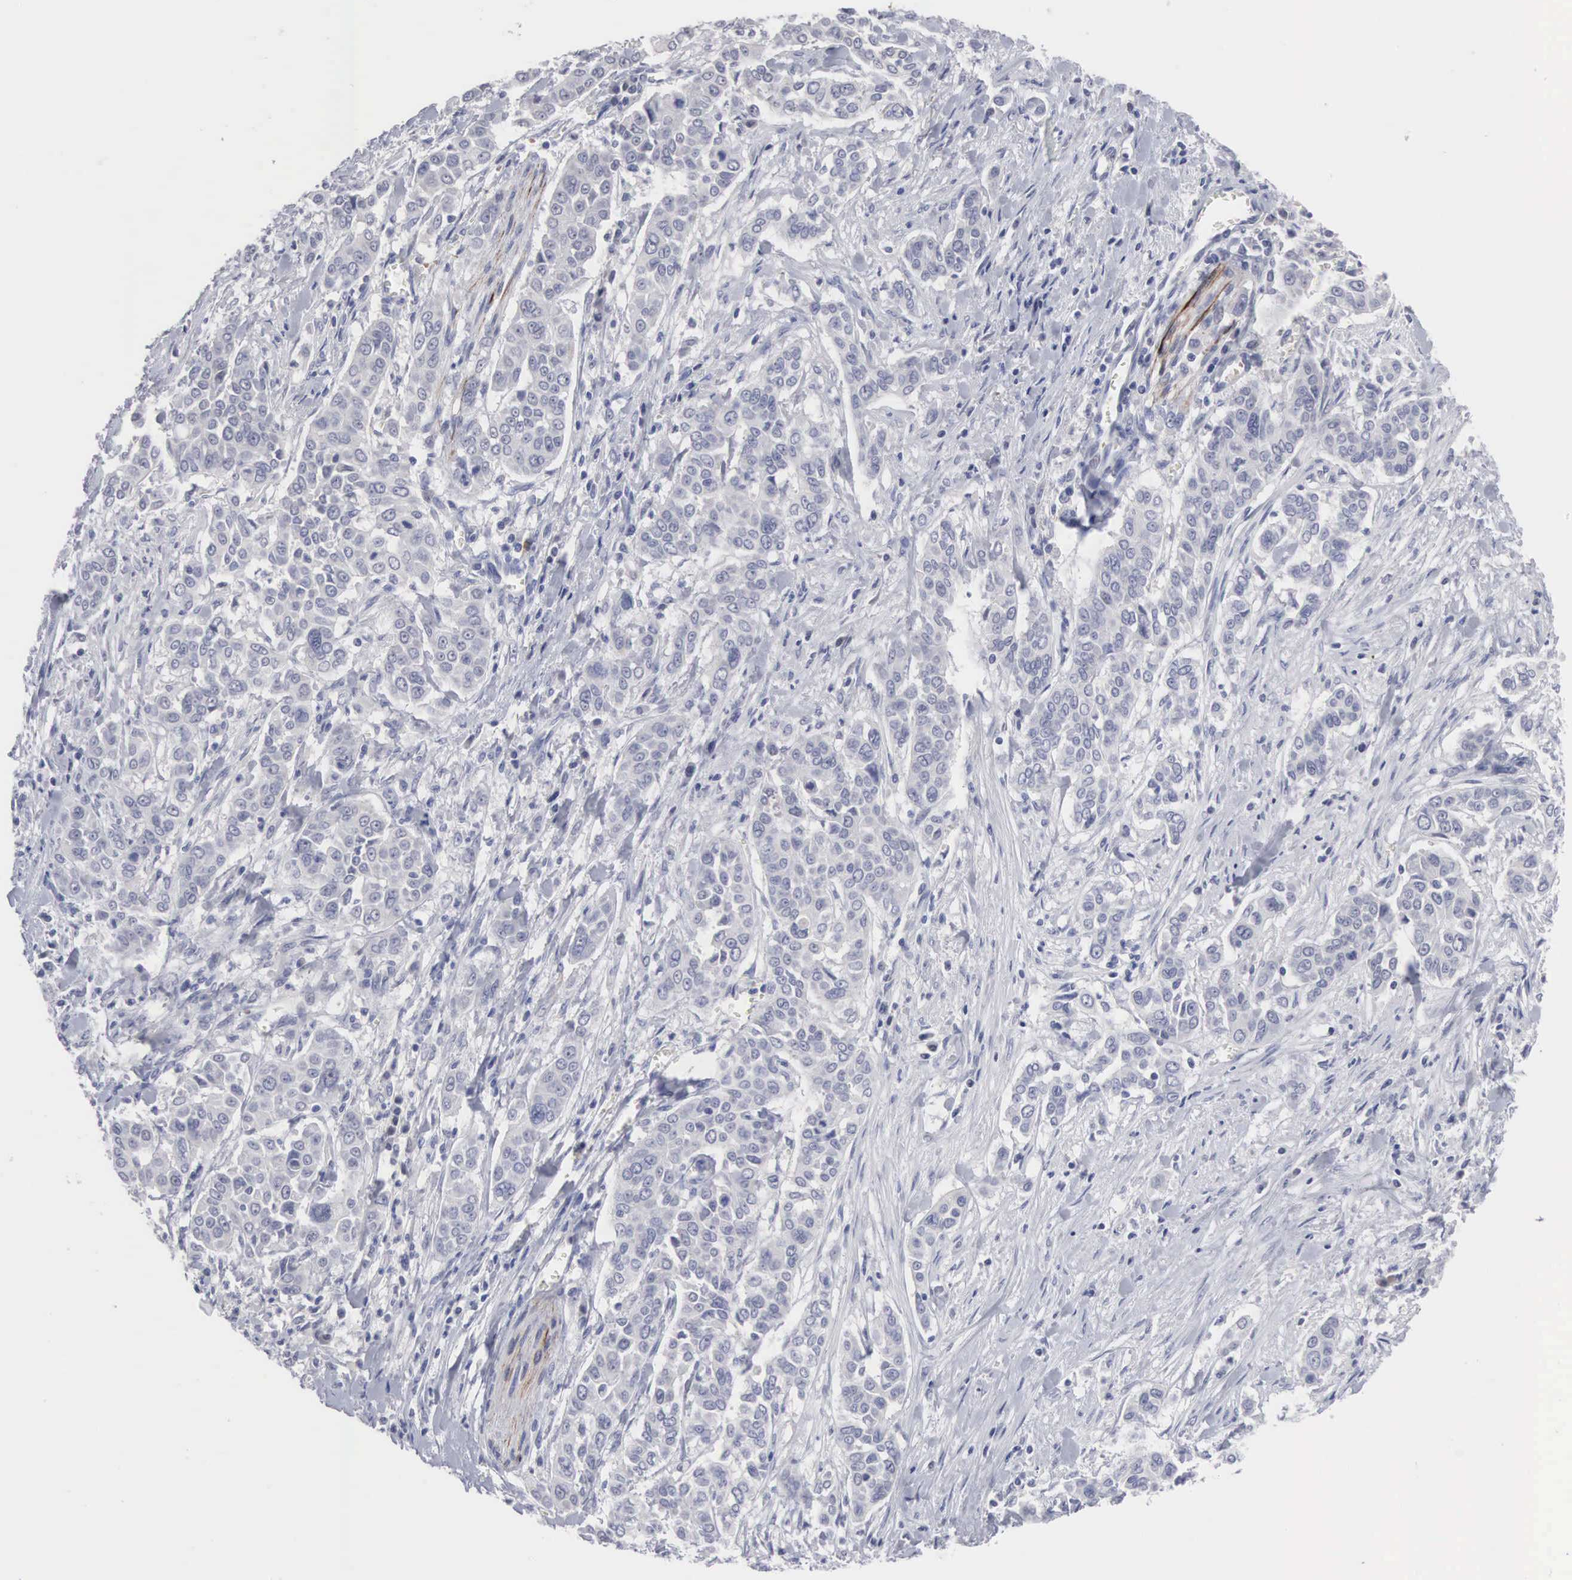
{"staining": {"intensity": "negative", "quantity": "none", "location": "none"}, "tissue": "pancreatic cancer", "cell_type": "Tumor cells", "image_type": "cancer", "snomed": [{"axis": "morphology", "description": "Adenocarcinoma, NOS"}, {"axis": "topography", "description": "Pancreas"}], "caption": "High power microscopy photomicrograph of an immunohistochemistry micrograph of adenocarcinoma (pancreatic), revealing no significant positivity in tumor cells.", "gene": "ACOT4", "patient": {"sex": "female", "age": 52}}